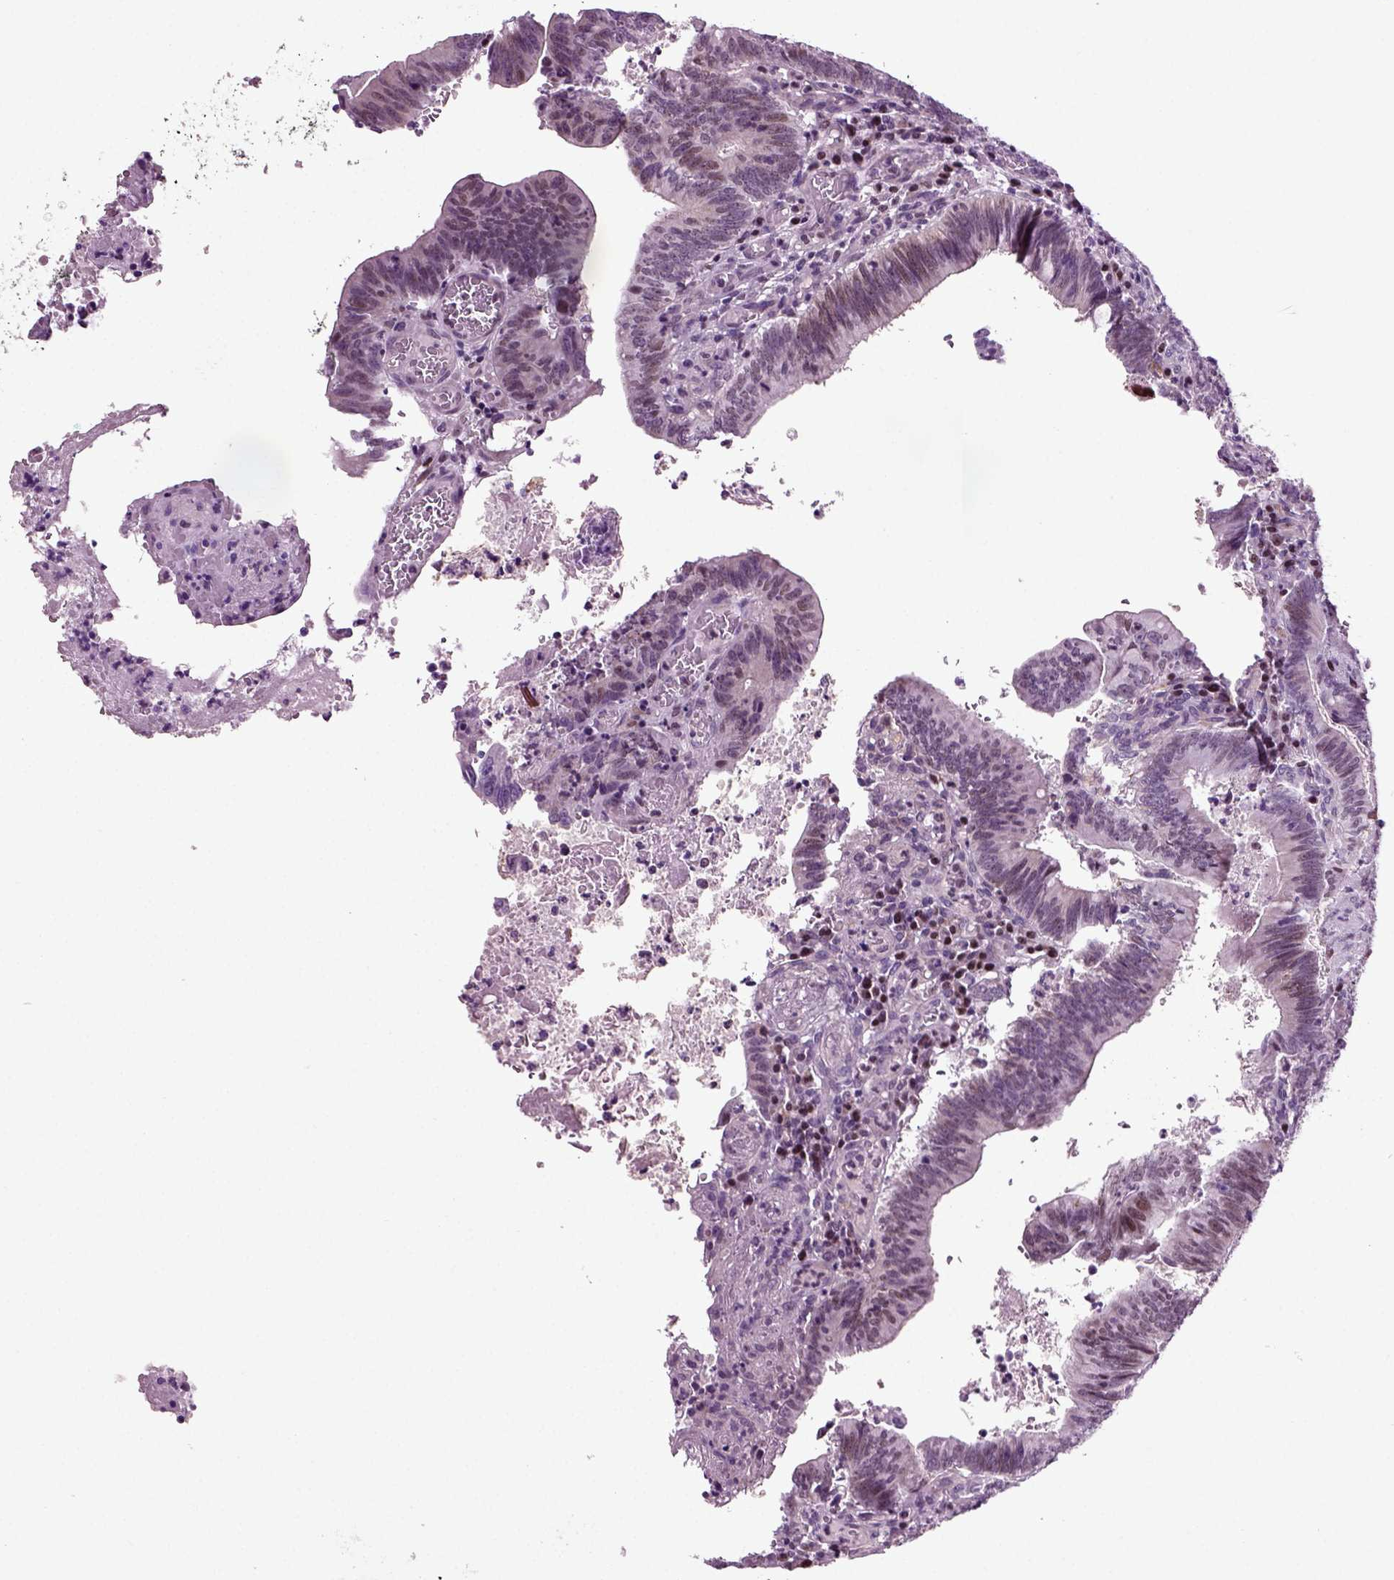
{"staining": {"intensity": "weak", "quantity": "<25%", "location": "nuclear"}, "tissue": "colorectal cancer", "cell_type": "Tumor cells", "image_type": "cancer", "snomed": [{"axis": "morphology", "description": "Adenocarcinoma, NOS"}, {"axis": "topography", "description": "Colon"}], "caption": "This is an immunohistochemistry image of human adenocarcinoma (colorectal). There is no positivity in tumor cells.", "gene": "ARID3A", "patient": {"sex": "female", "age": 70}}